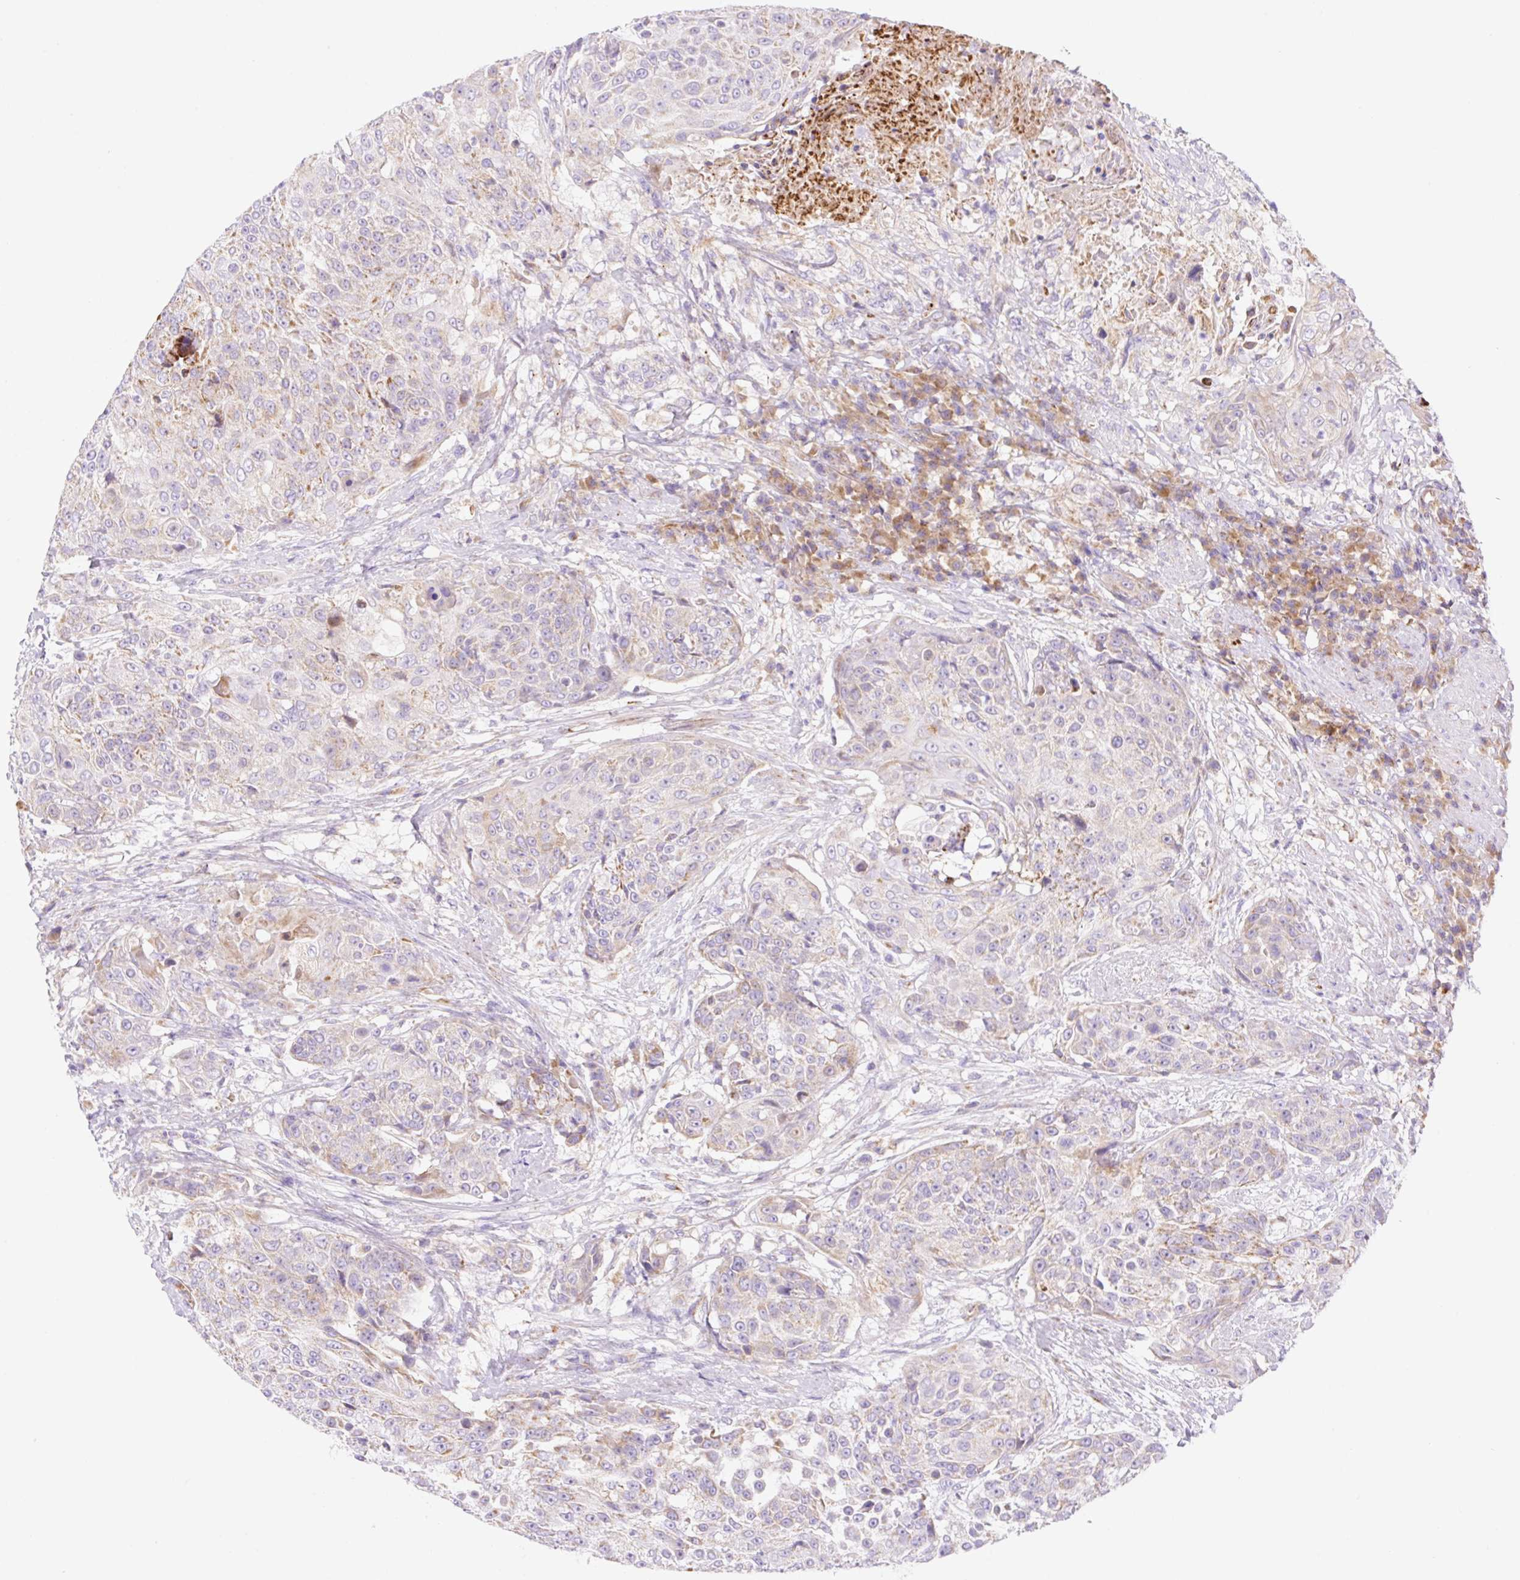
{"staining": {"intensity": "moderate", "quantity": "25%-75%", "location": "cytoplasmic/membranous"}, "tissue": "urothelial cancer", "cell_type": "Tumor cells", "image_type": "cancer", "snomed": [{"axis": "morphology", "description": "Urothelial carcinoma, High grade"}, {"axis": "topography", "description": "Urinary bladder"}], "caption": "Protein expression by immunohistochemistry demonstrates moderate cytoplasmic/membranous expression in approximately 25%-75% of tumor cells in urothelial cancer. (IHC, brightfield microscopy, high magnification).", "gene": "ETNK2", "patient": {"sex": "female", "age": 63}}